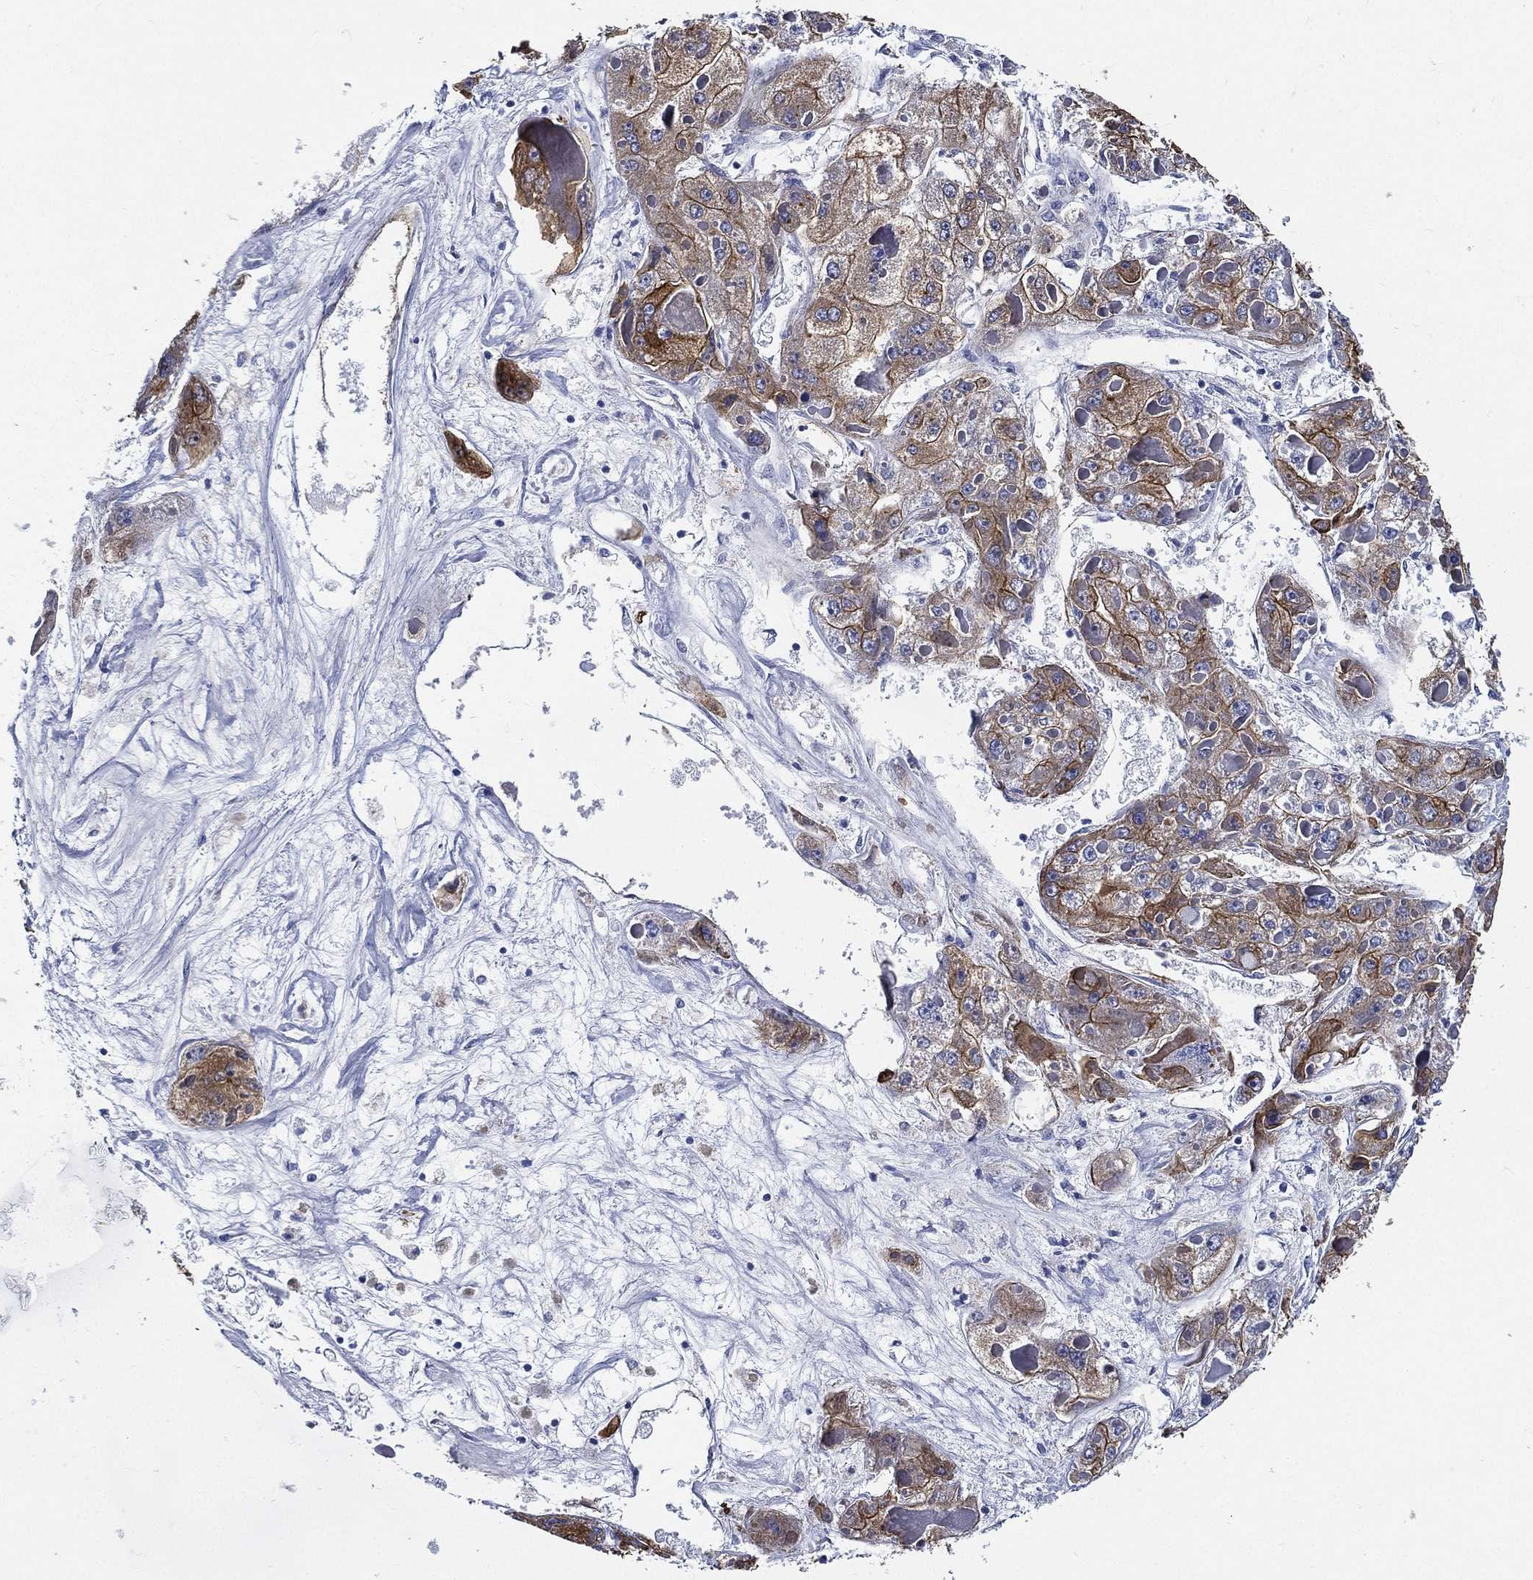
{"staining": {"intensity": "moderate", "quantity": "25%-75%", "location": "cytoplasmic/membranous"}, "tissue": "liver cancer", "cell_type": "Tumor cells", "image_type": "cancer", "snomed": [{"axis": "morphology", "description": "Carcinoma, Hepatocellular, NOS"}, {"axis": "topography", "description": "Liver"}], "caption": "A brown stain shows moderate cytoplasmic/membranous positivity of a protein in liver hepatocellular carcinoma tumor cells. Nuclei are stained in blue.", "gene": "NEDD9", "patient": {"sex": "female", "age": 73}}